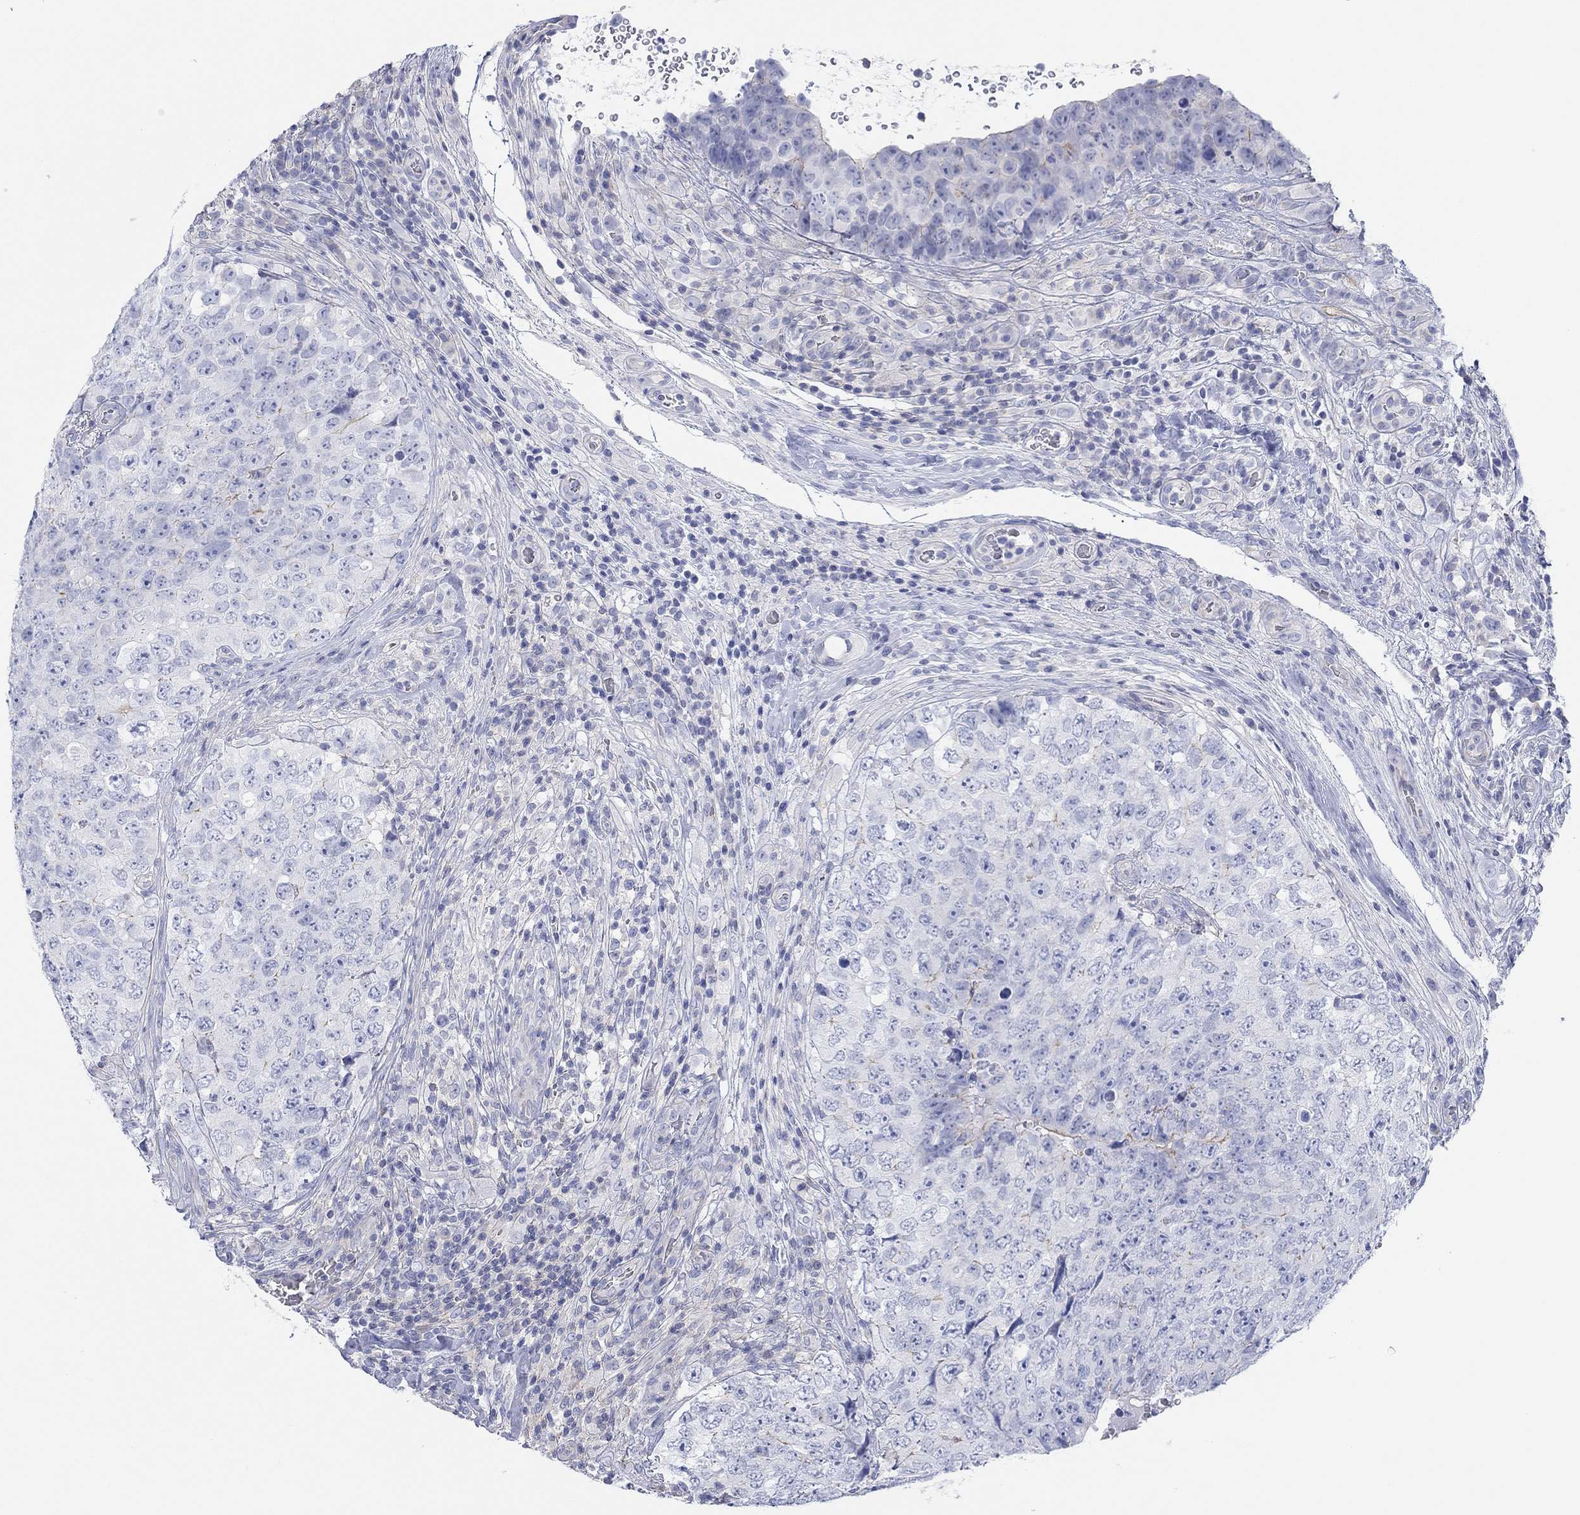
{"staining": {"intensity": "negative", "quantity": "none", "location": "none"}, "tissue": "testis cancer", "cell_type": "Tumor cells", "image_type": "cancer", "snomed": [{"axis": "morphology", "description": "Seminoma, NOS"}, {"axis": "topography", "description": "Testis"}], "caption": "This is an immunohistochemistry micrograph of testis cancer. There is no positivity in tumor cells.", "gene": "PPIL6", "patient": {"sex": "male", "age": 34}}